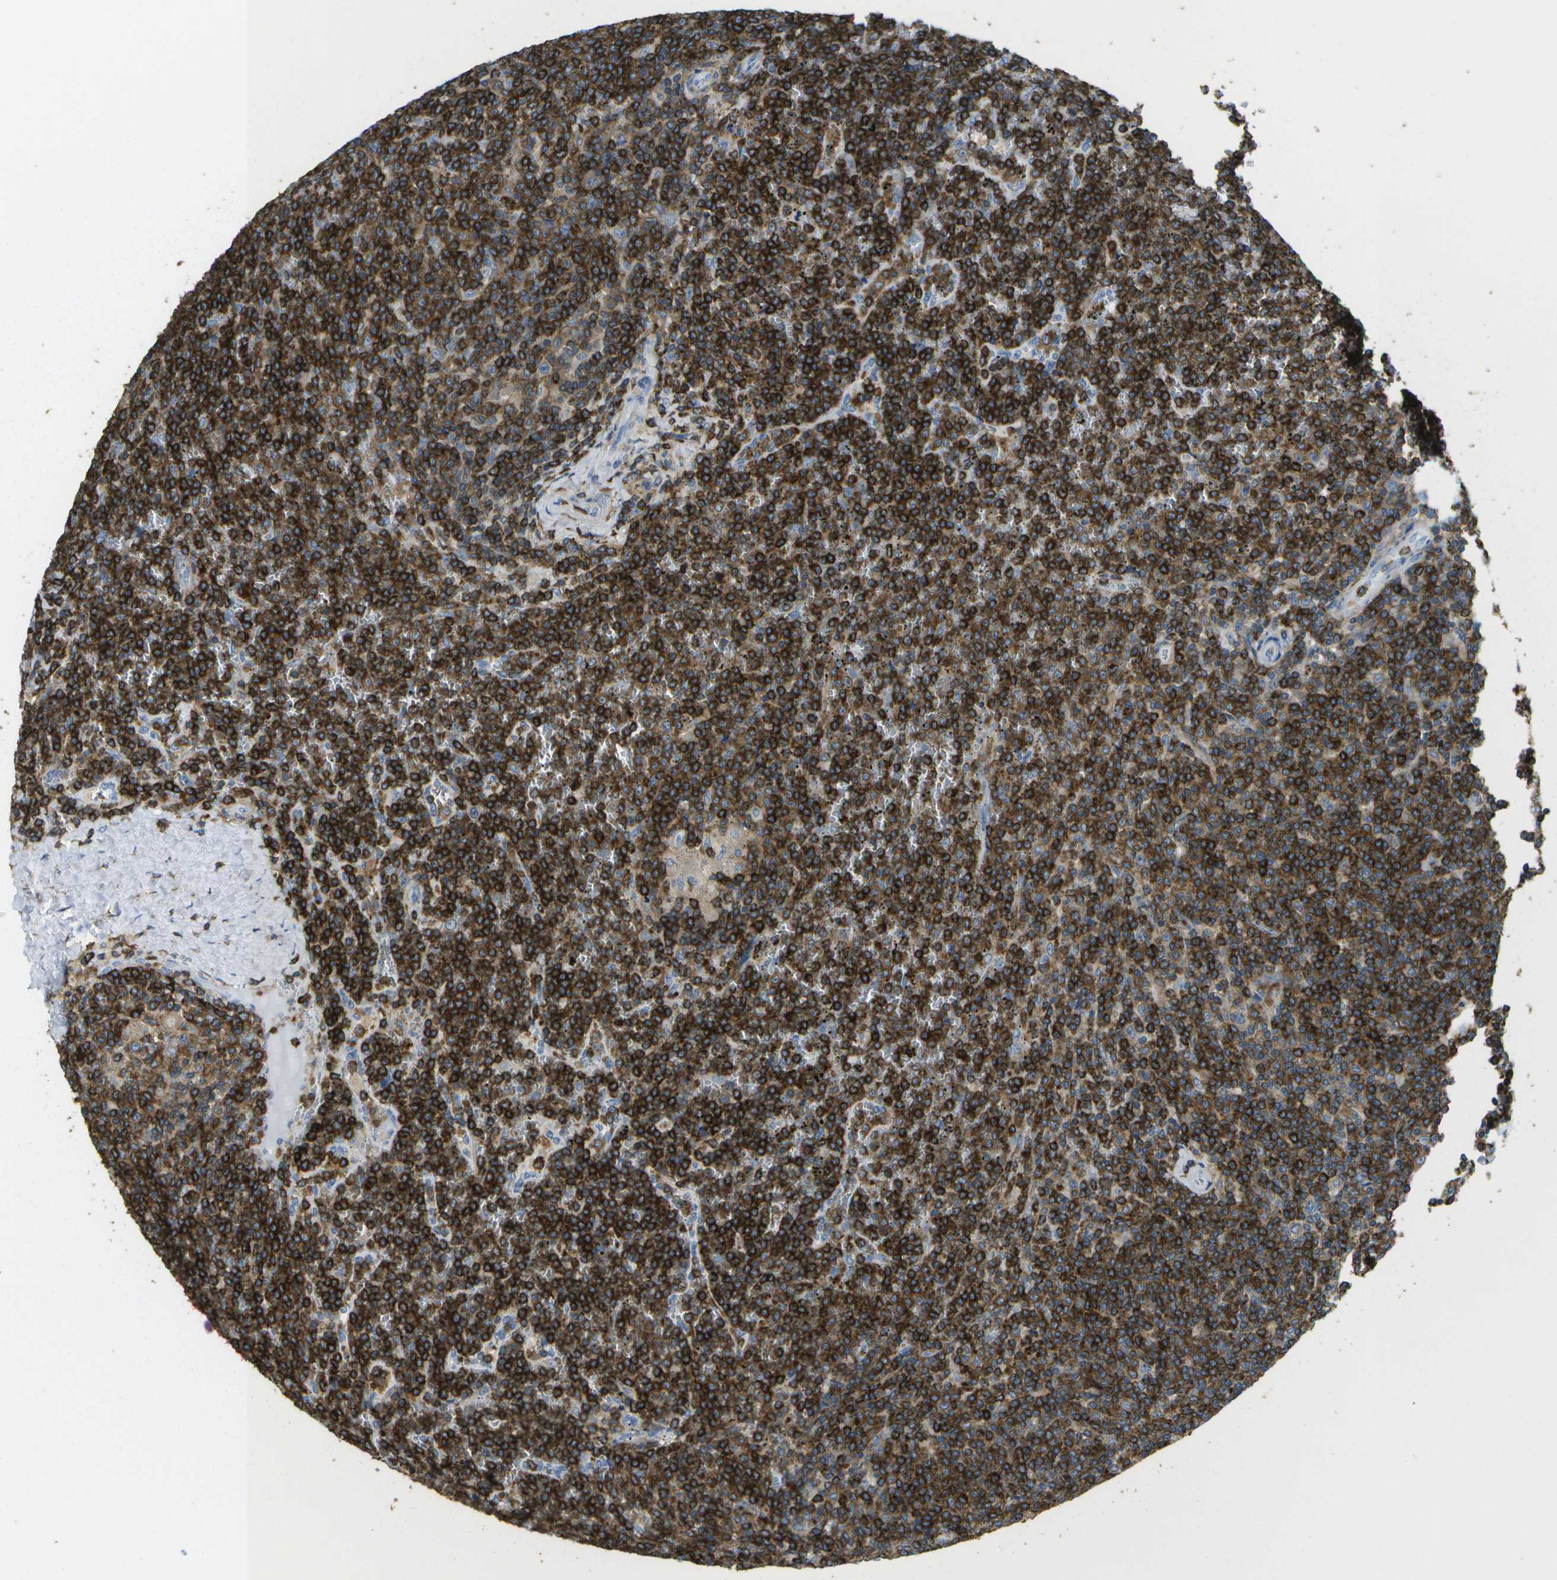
{"staining": {"intensity": "moderate", "quantity": ">75%", "location": "cytoplasmic/membranous"}, "tissue": "lymphoma", "cell_type": "Tumor cells", "image_type": "cancer", "snomed": [{"axis": "morphology", "description": "Malignant lymphoma, non-Hodgkin's type, Low grade"}, {"axis": "topography", "description": "Spleen"}], "caption": "An immunohistochemistry micrograph of tumor tissue is shown. Protein staining in brown labels moderate cytoplasmic/membranous positivity in low-grade malignant lymphoma, non-Hodgkin's type within tumor cells. (DAB (3,3'-diaminobenzidine) IHC with brightfield microscopy, high magnification).", "gene": "RCSD1", "patient": {"sex": "female", "age": 19}}